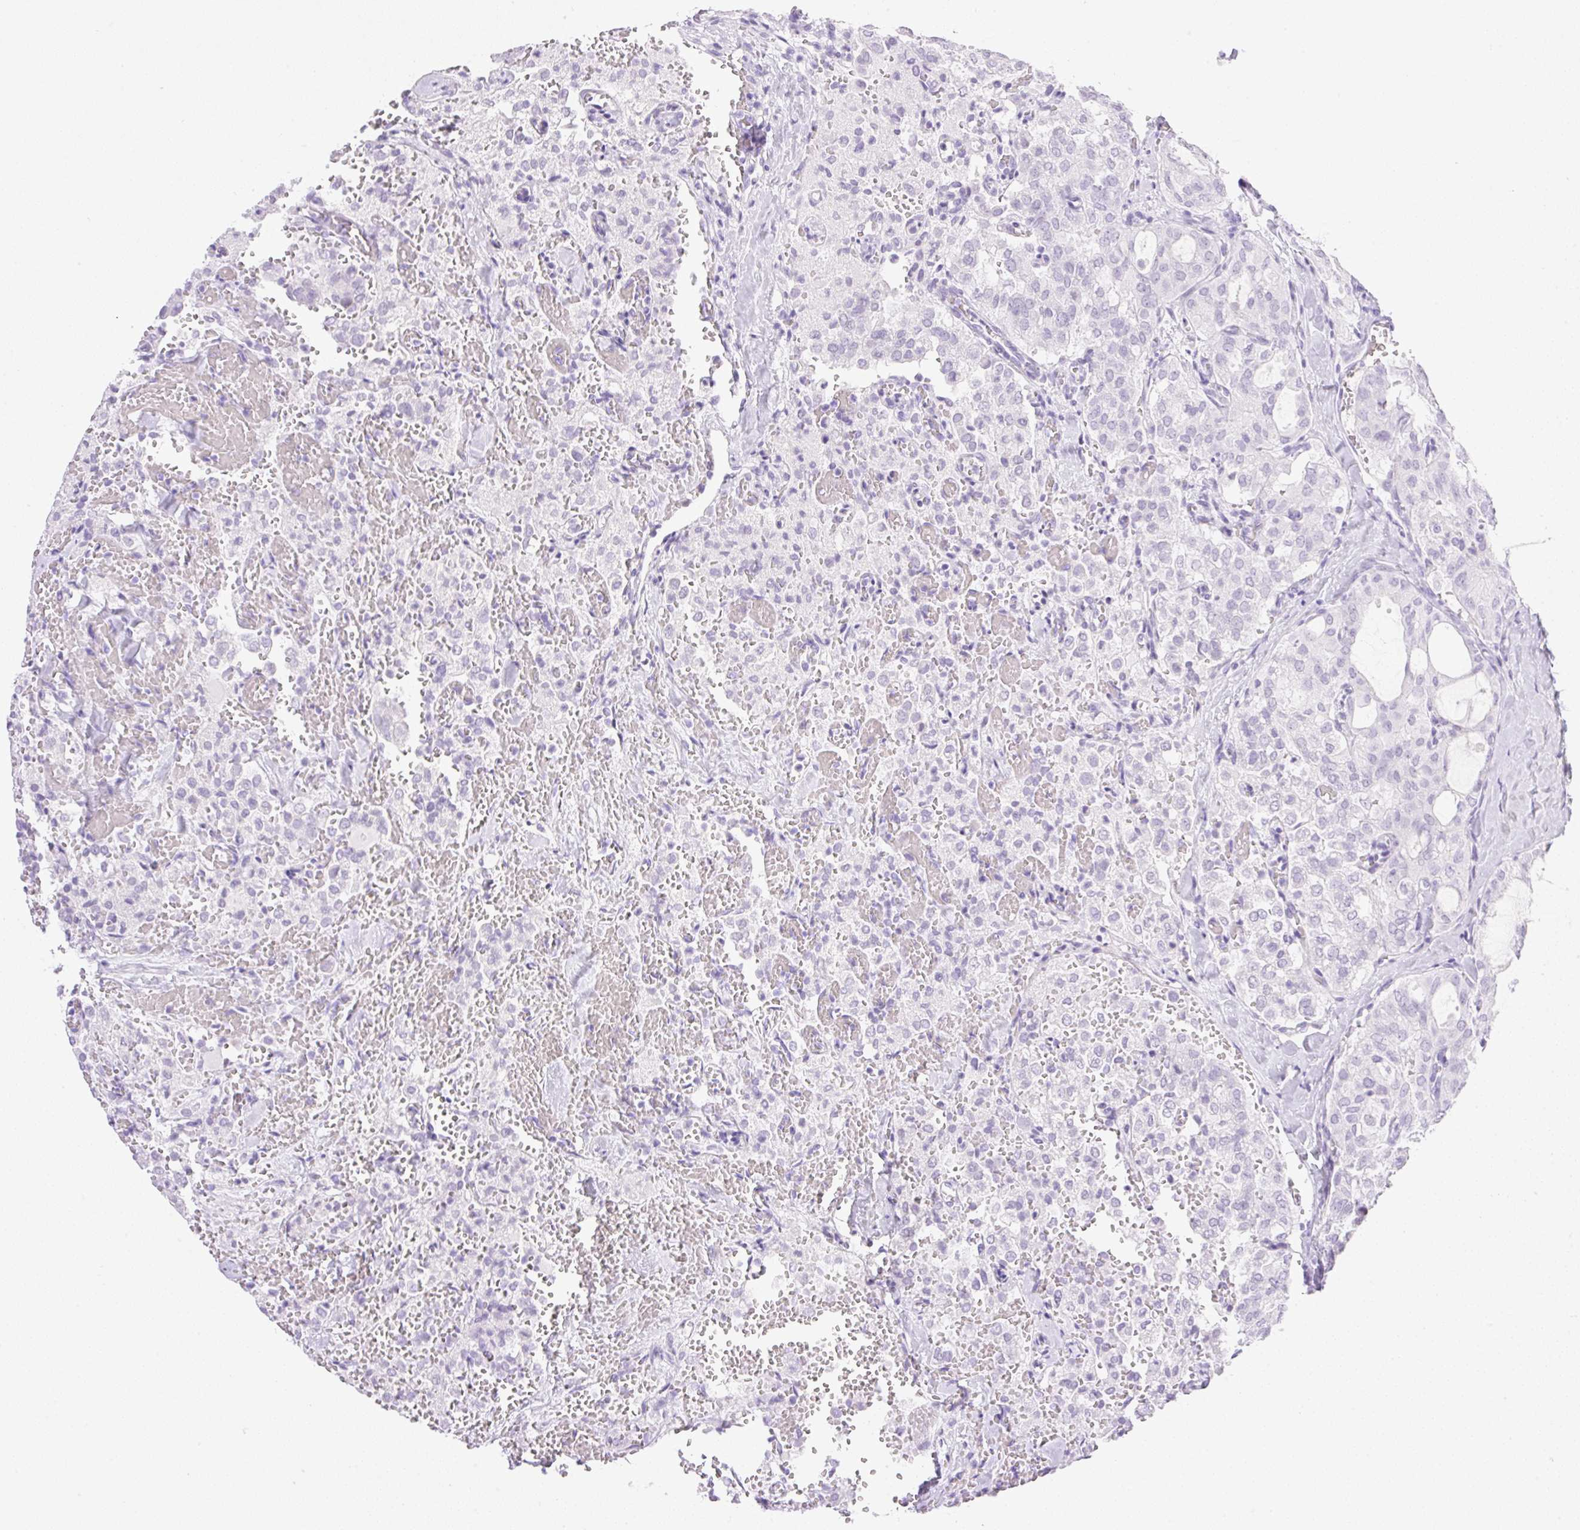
{"staining": {"intensity": "negative", "quantity": "none", "location": "none"}, "tissue": "thyroid cancer", "cell_type": "Tumor cells", "image_type": "cancer", "snomed": [{"axis": "morphology", "description": "Follicular adenoma carcinoma, NOS"}, {"axis": "topography", "description": "Thyroid gland"}], "caption": "A high-resolution histopathology image shows immunohistochemistry (IHC) staining of thyroid follicular adenoma carcinoma, which demonstrates no significant expression in tumor cells.", "gene": "SPRR4", "patient": {"sex": "male", "age": 75}}